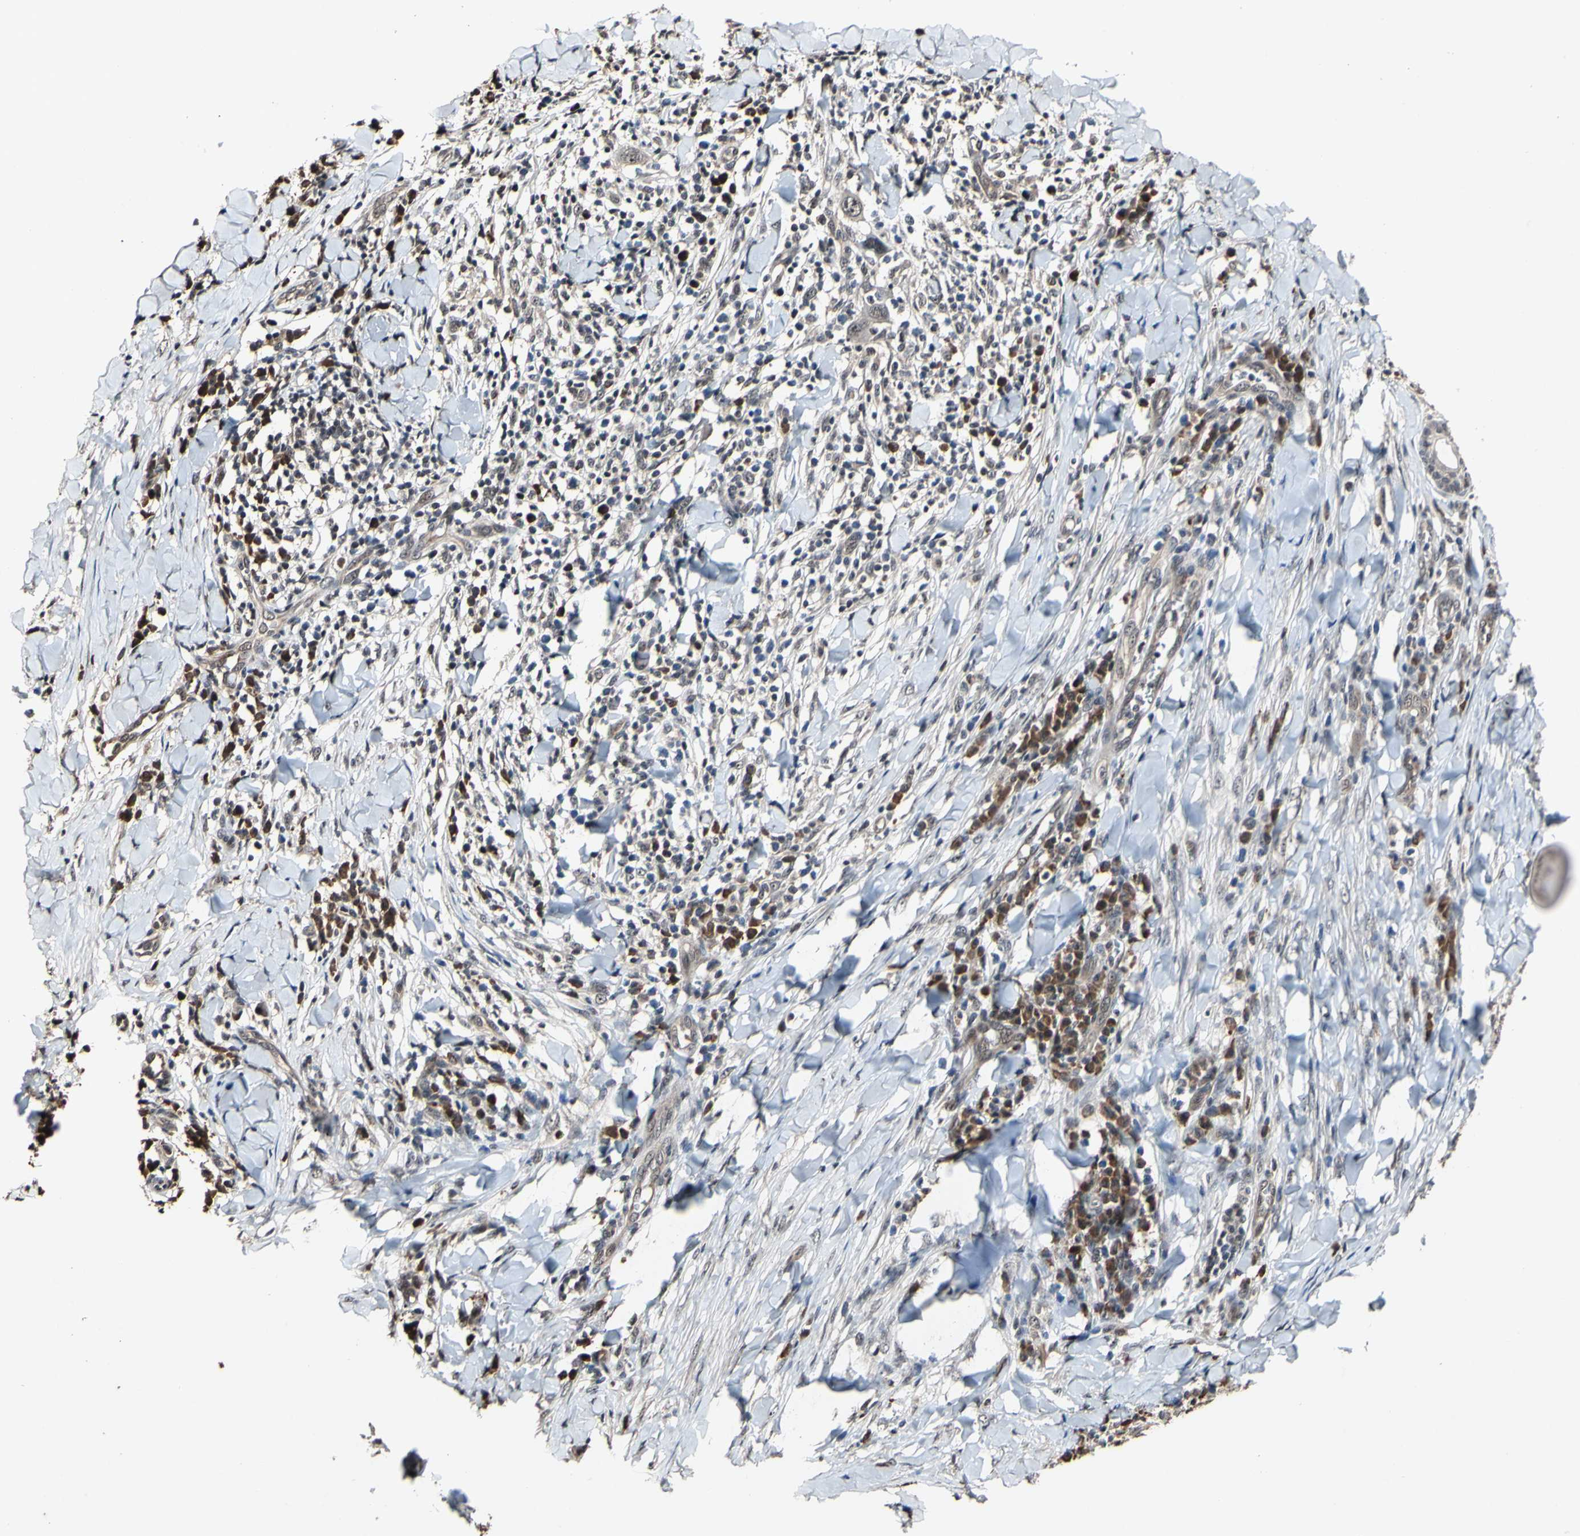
{"staining": {"intensity": "weak", "quantity": ">75%", "location": "cytoplasmic/membranous"}, "tissue": "skin cancer", "cell_type": "Tumor cells", "image_type": "cancer", "snomed": [{"axis": "morphology", "description": "Squamous cell carcinoma, NOS"}, {"axis": "topography", "description": "Skin"}], "caption": "DAB immunohistochemical staining of skin squamous cell carcinoma demonstrates weak cytoplasmic/membranous protein expression in approximately >75% of tumor cells.", "gene": "PSMD10", "patient": {"sex": "male", "age": 24}}